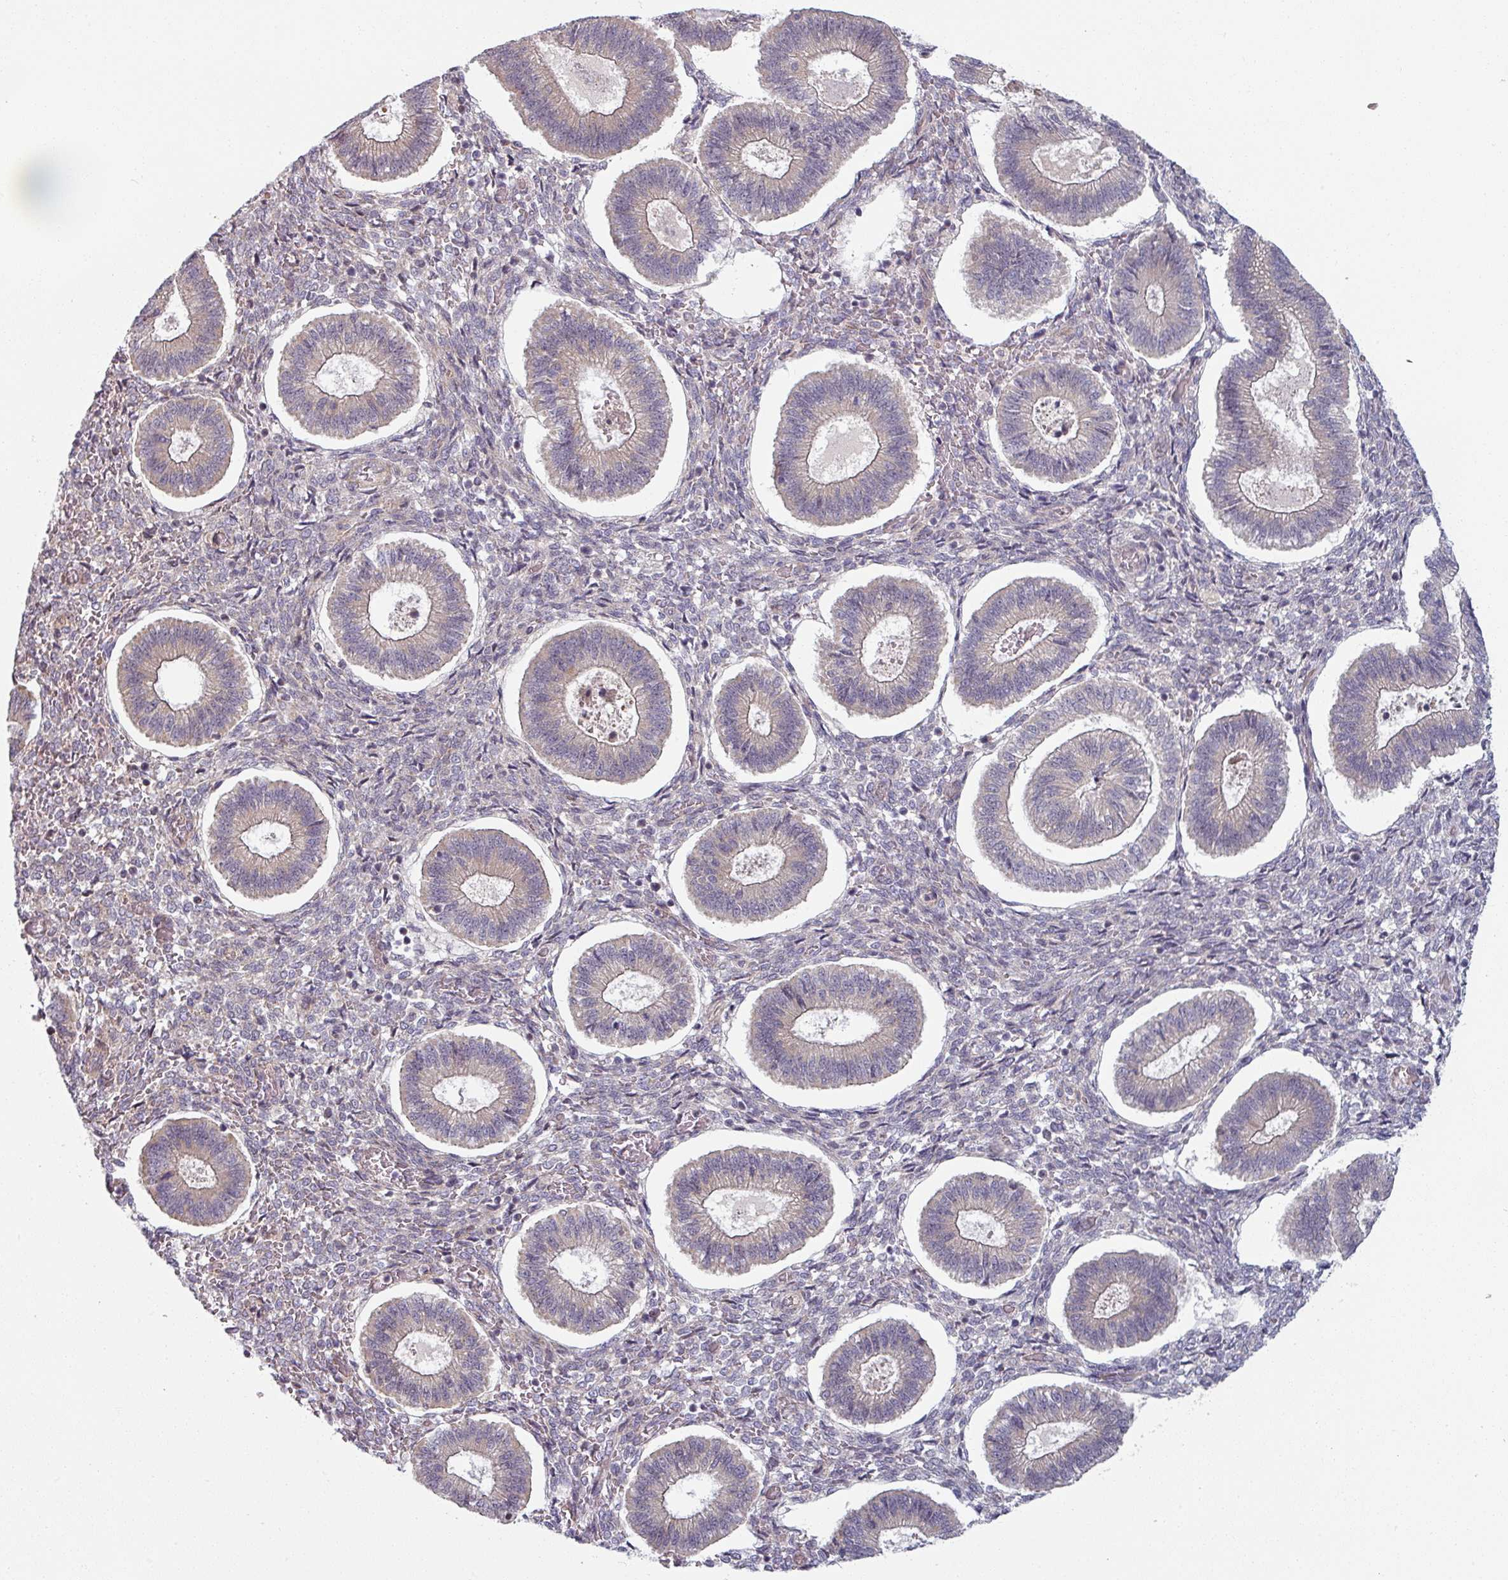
{"staining": {"intensity": "negative", "quantity": "none", "location": "none"}, "tissue": "endometrium", "cell_type": "Cells in endometrial stroma", "image_type": "normal", "snomed": [{"axis": "morphology", "description": "Normal tissue, NOS"}, {"axis": "topography", "description": "Endometrium"}], "caption": "The photomicrograph shows no staining of cells in endometrial stroma in normal endometrium. (Stains: DAB IHC with hematoxylin counter stain, Microscopy: brightfield microscopy at high magnification).", "gene": "PLEKHJ1", "patient": {"sex": "female", "age": 25}}